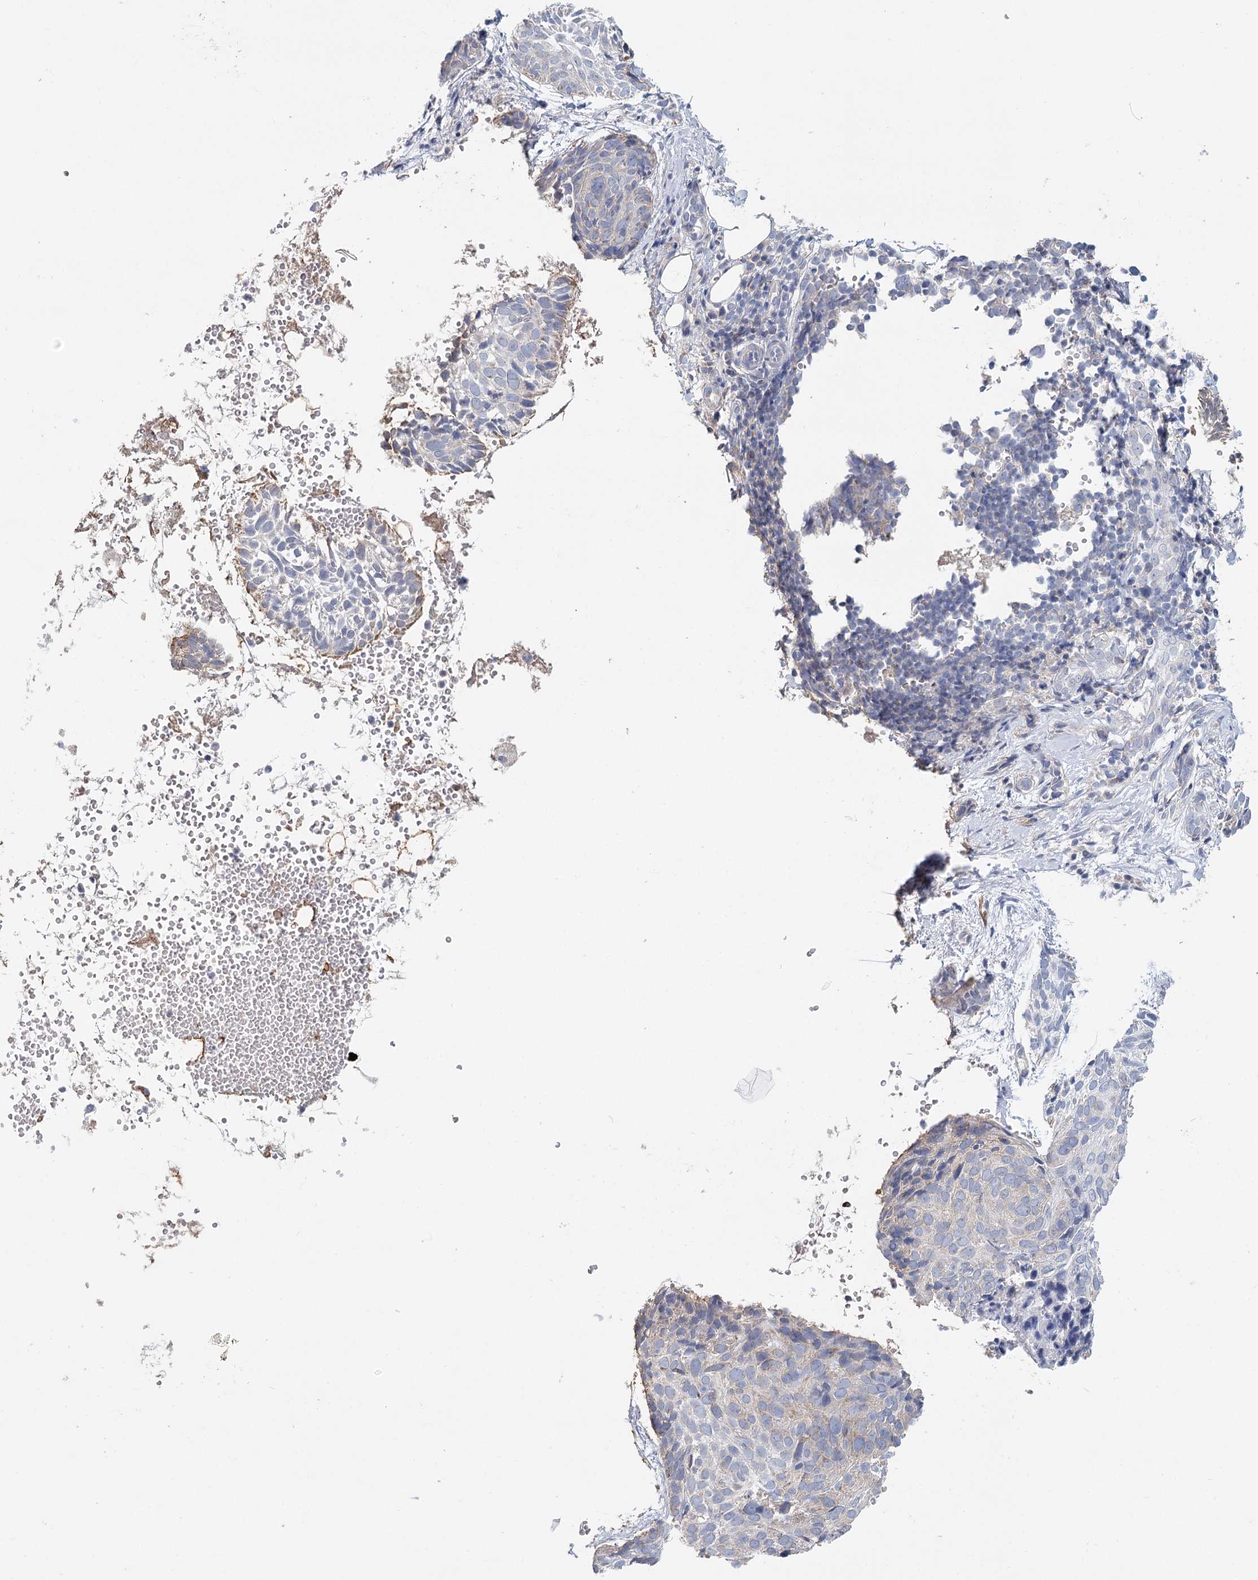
{"staining": {"intensity": "negative", "quantity": "none", "location": "none"}, "tissue": "skin cancer", "cell_type": "Tumor cells", "image_type": "cancer", "snomed": [{"axis": "morphology", "description": "Normal tissue, NOS"}, {"axis": "morphology", "description": "Basal cell carcinoma"}, {"axis": "topography", "description": "Skin"}], "caption": "This is an IHC histopathology image of human skin cancer. There is no expression in tumor cells.", "gene": "ARHGAP44", "patient": {"sex": "male", "age": 66}}